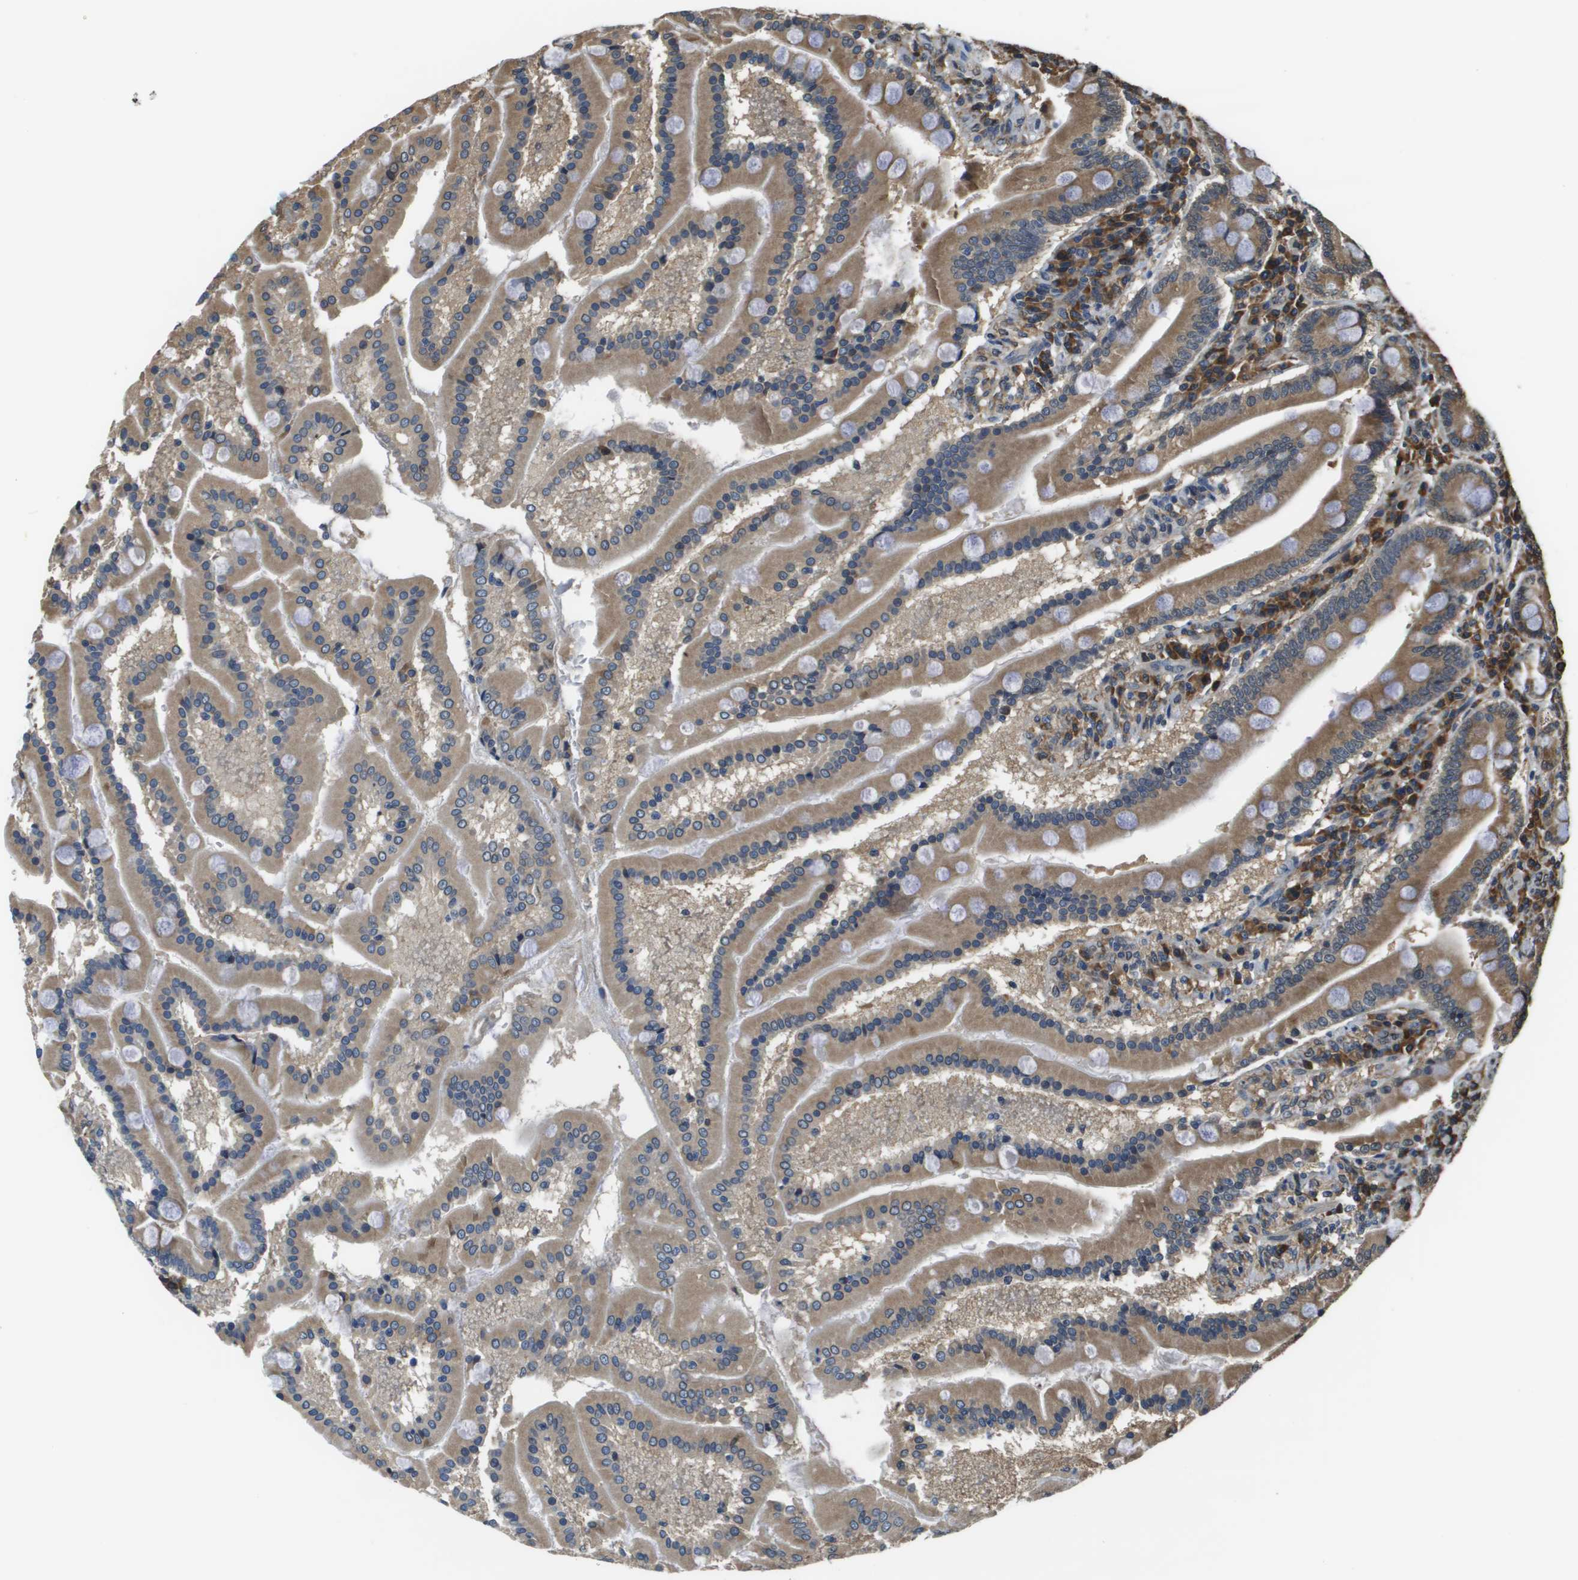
{"staining": {"intensity": "moderate", "quantity": ">75%", "location": "cytoplasmic/membranous"}, "tissue": "duodenum", "cell_type": "Glandular cells", "image_type": "normal", "snomed": [{"axis": "morphology", "description": "Normal tissue, NOS"}, {"axis": "topography", "description": "Duodenum"}], "caption": "The histopathology image exhibits staining of benign duodenum, revealing moderate cytoplasmic/membranous protein positivity (brown color) within glandular cells. The protein of interest is shown in brown color, while the nuclei are stained blue.", "gene": "SEC62", "patient": {"sex": "male", "age": 50}}